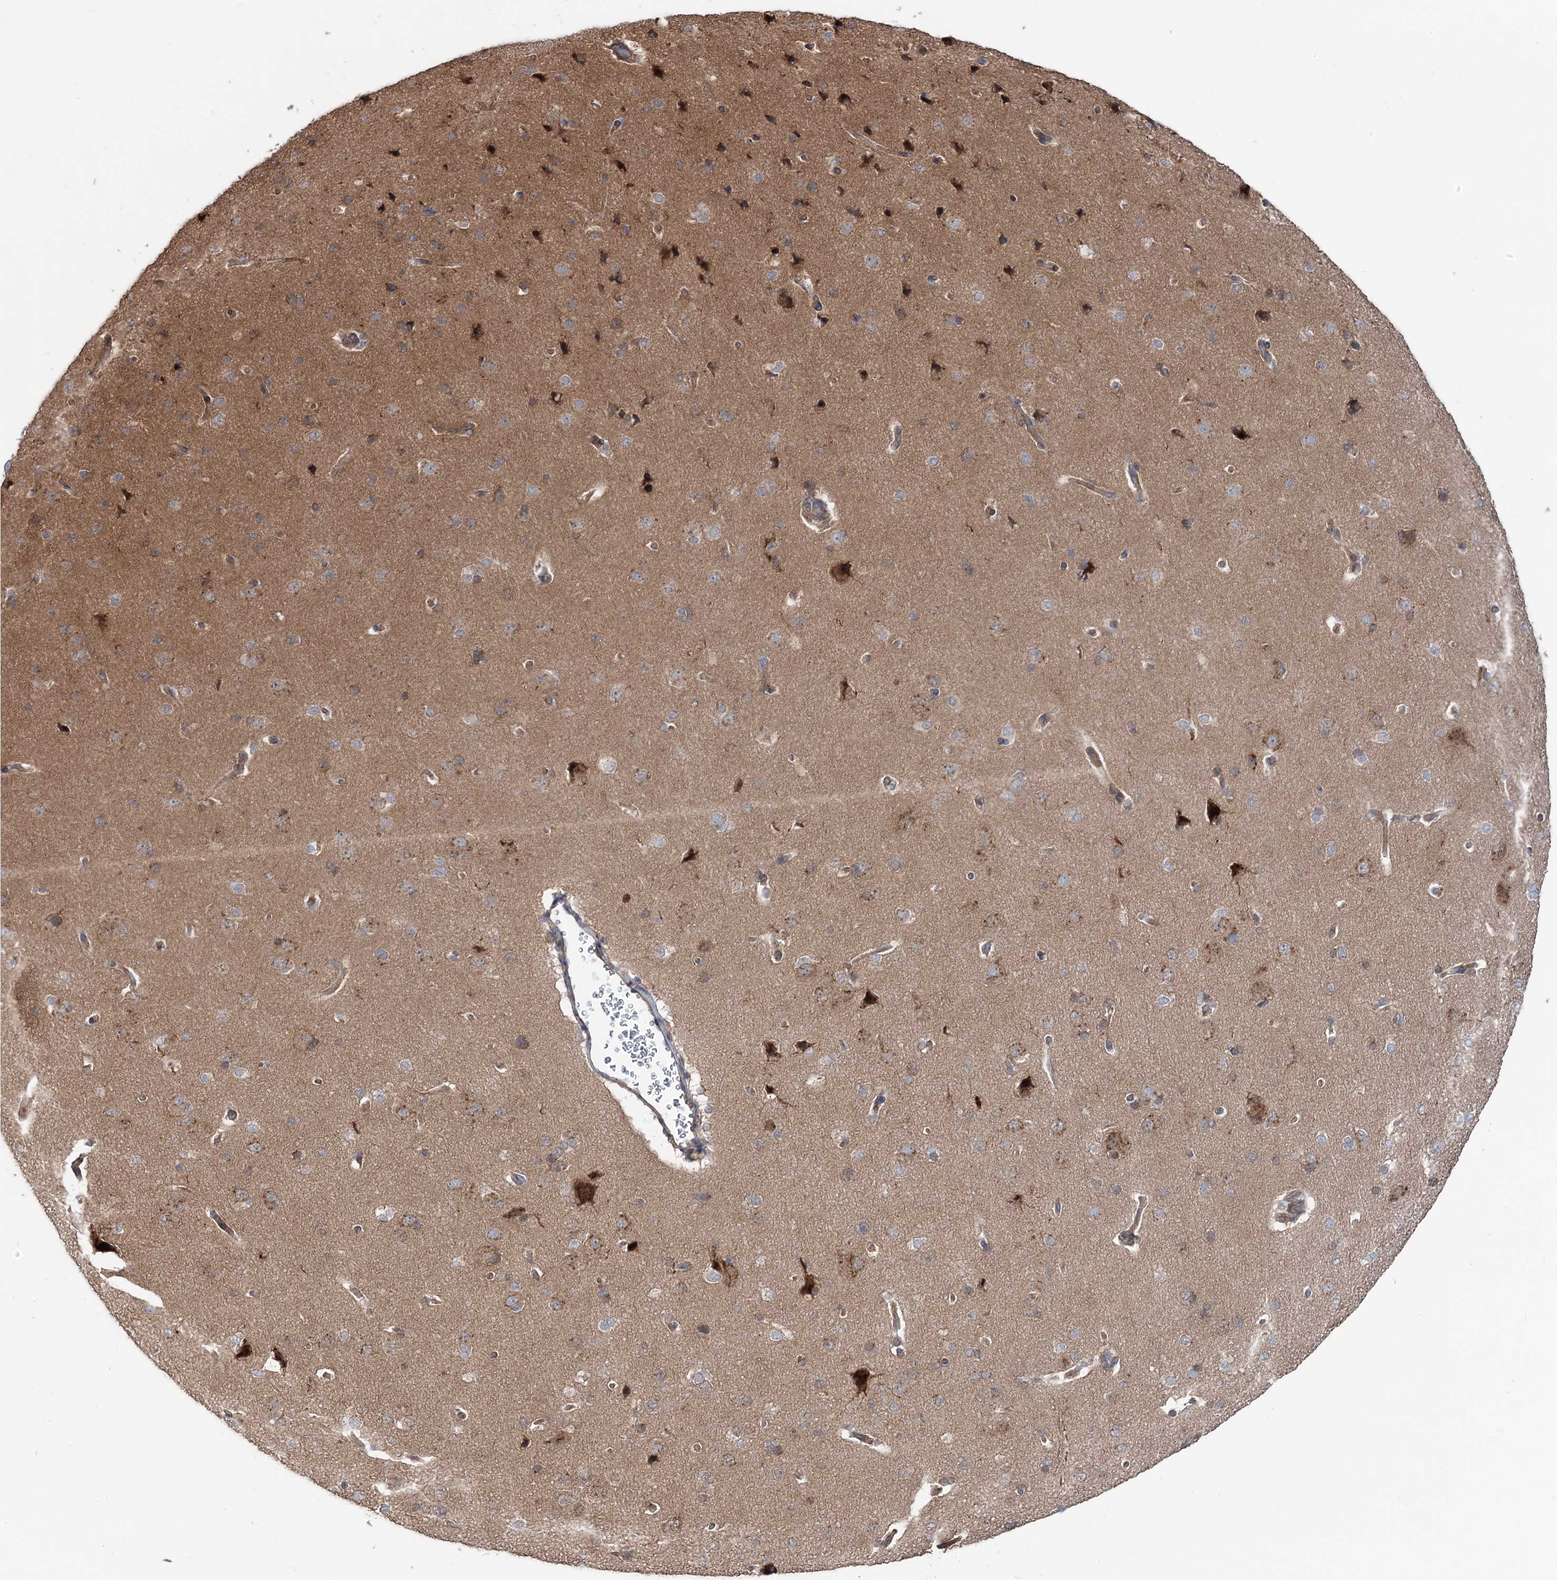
{"staining": {"intensity": "weak", "quantity": ">75%", "location": "cytoplasmic/membranous"}, "tissue": "cerebral cortex", "cell_type": "Endothelial cells", "image_type": "normal", "snomed": [{"axis": "morphology", "description": "Normal tissue, NOS"}, {"axis": "topography", "description": "Cerebral cortex"}], "caption": "A high-resolution photomicrograph shows IHC staining of unremarkable cerebral cortex, which demonstrates weak cytoplasmic/membranous positivity in approximately >75% of endothelial cells.", "gene": "STX6", "patient": {"sex": "male", "age": 62}}